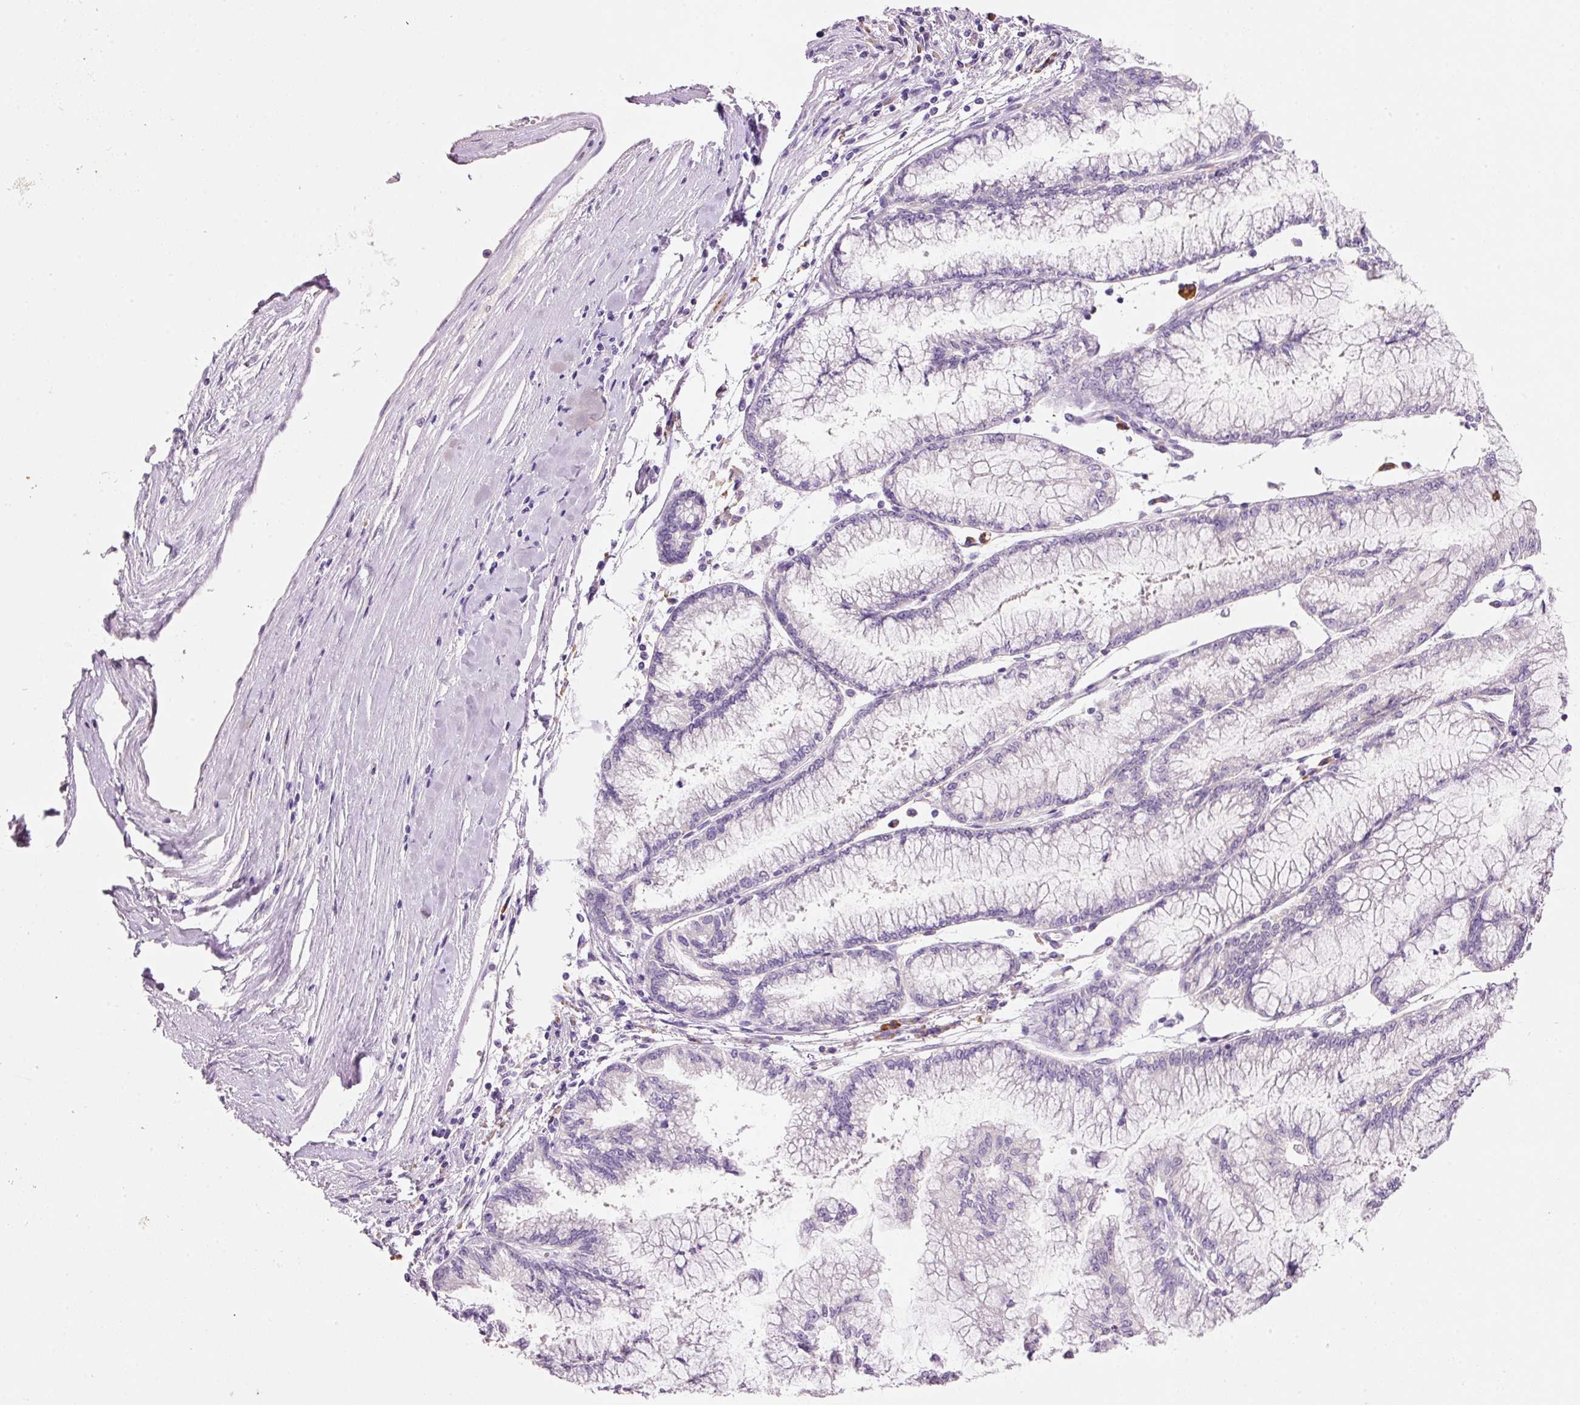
{"staining": {"intensity": "negative", "quantity": "none", "location": "none"}, "tissue": "pancreatic cancer", "cell_type": "Tumor cells", "image_type": "cancer", "snomed": [{"axis": "morphology", "description": "Adenocarcinoma, NOS"}, {"axis": "topography", "description": "Pancreas"}], "caption": "Image shows no significant protein staining in tumor cells of pancreatic adenocarcinoma.", "gene": "TENT5C", "patient": {"sex": "male", "age": 73}}